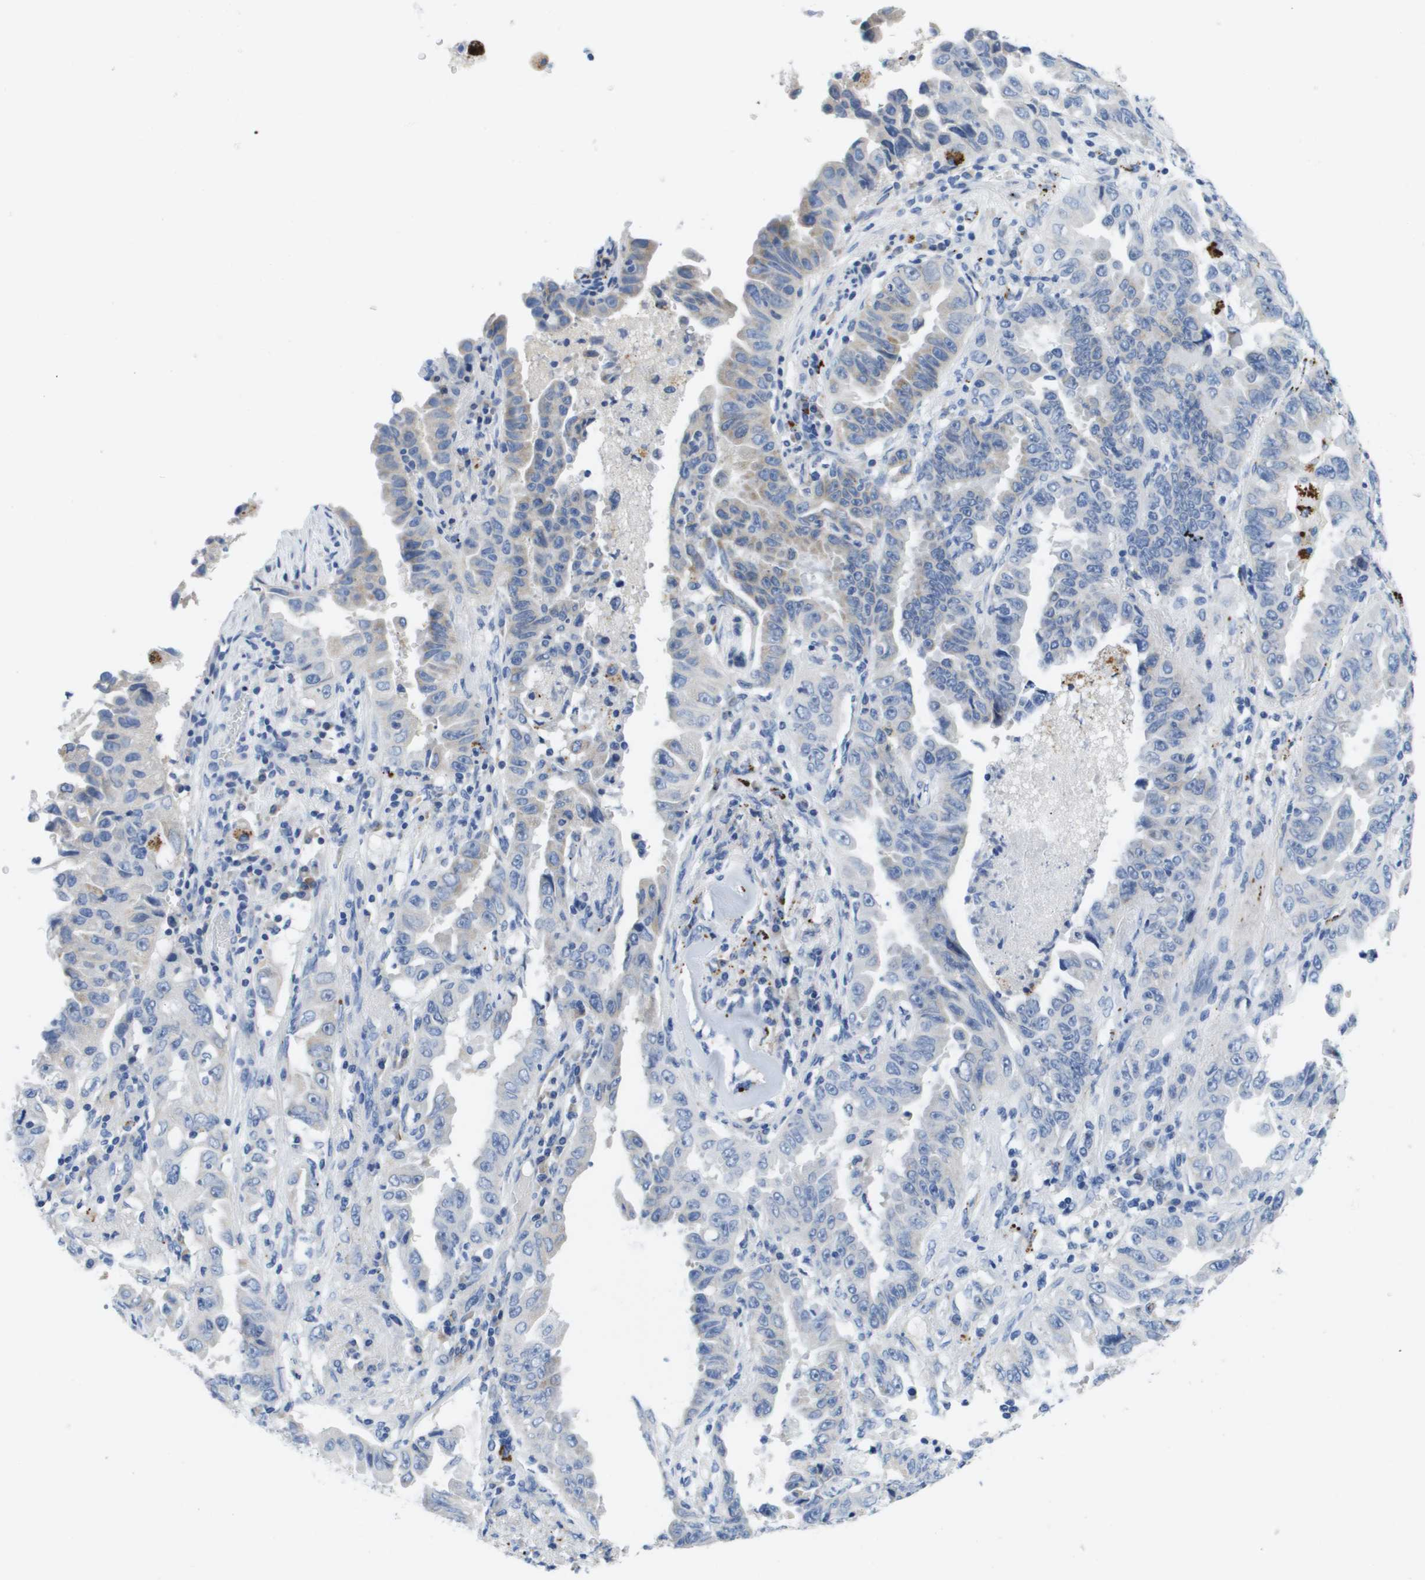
{"staining": {"intensity": "negative", "quantity": "none", "location": "none"}, "tissue": "lung cancer", "cell_type": "Tumor cells", "image_type": "cancer", "snomed": [{"axis": "morphology", "description": "Adenocarcinoma, NOS"}, {"axis": "topography", "description": "Lung"}], "caption": "IHC of human lung cancer (adenocarcinoma) exhibits no positivity in tumor cells.", "gene": "MS4A1", "patient": {"sex": "female", "age": 51}}